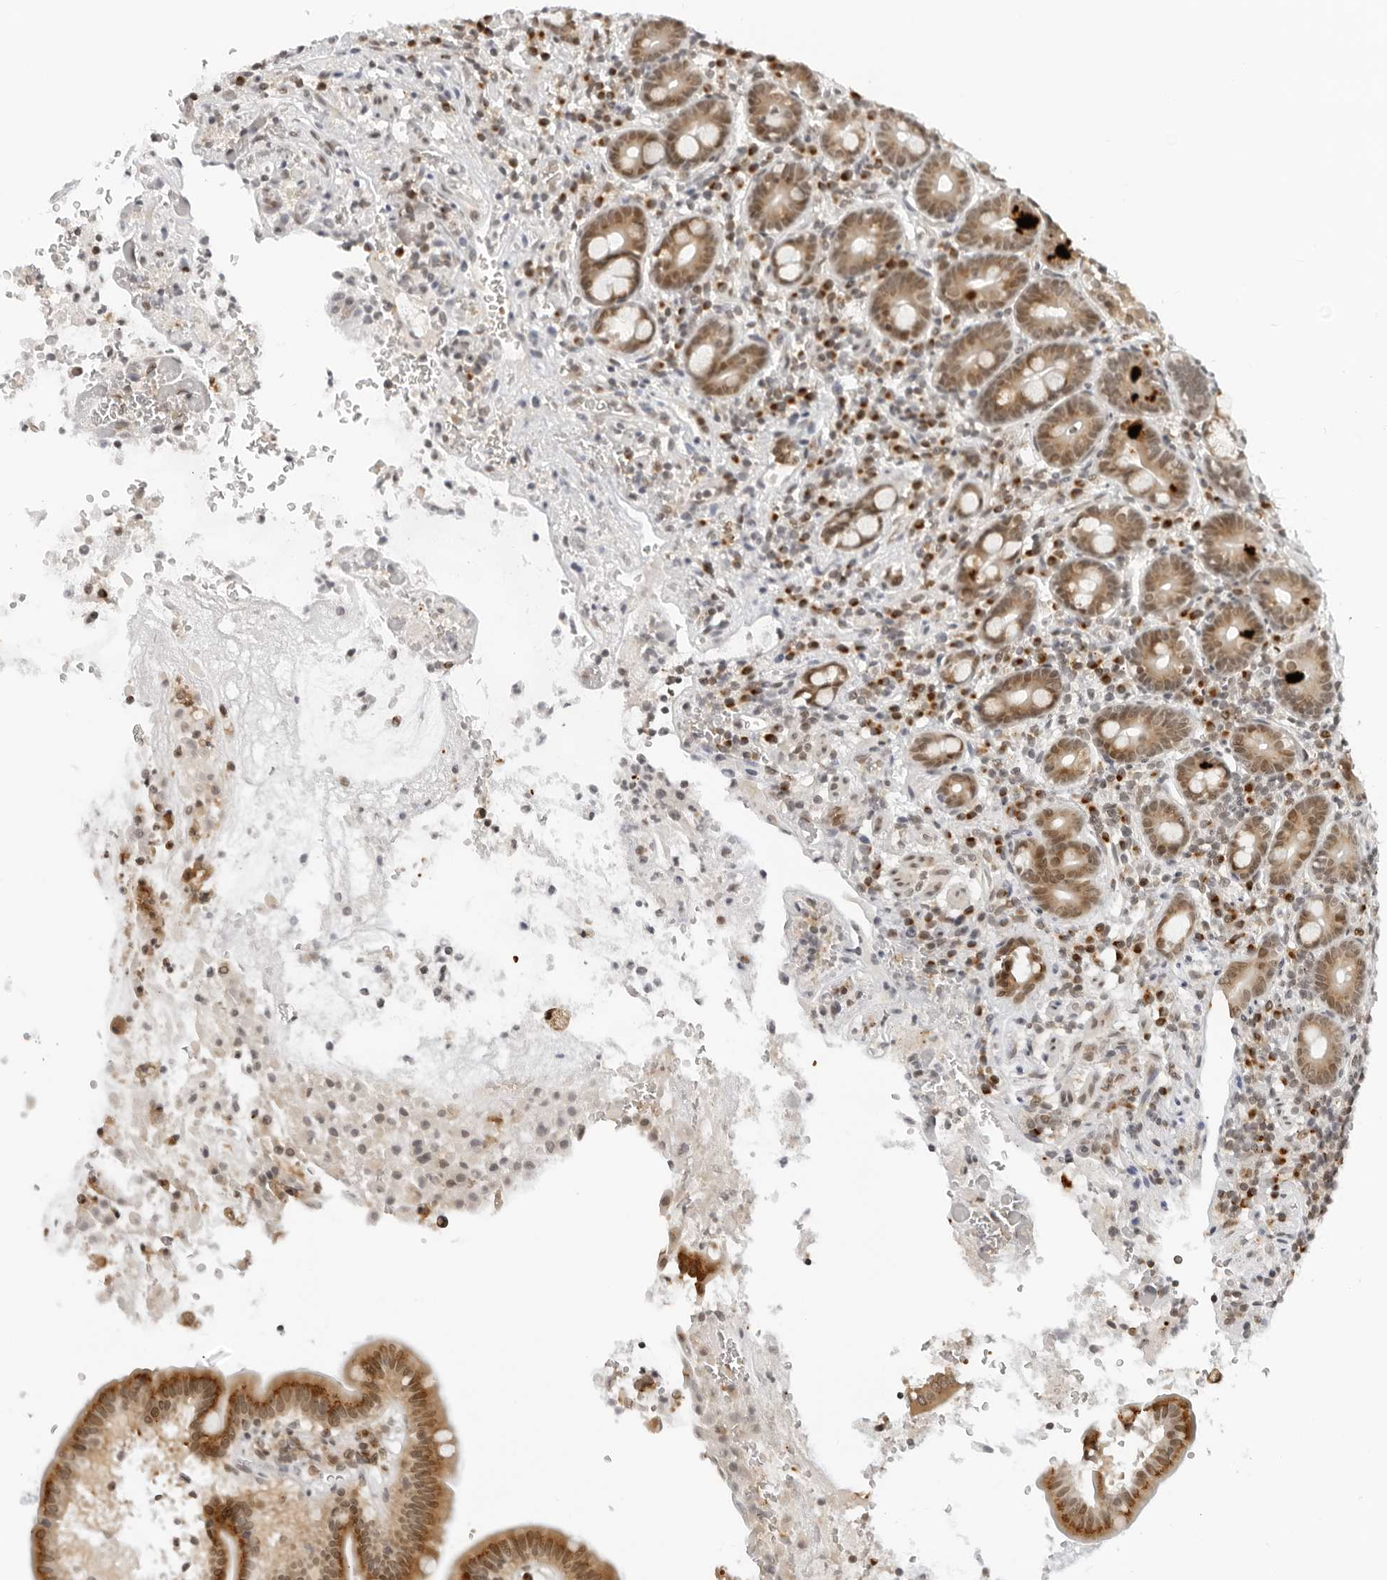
{"staining": {"intensity": "strong", "quantity": "<25%", "location": "cytoplasmic/membranous"}, "tissue": "duodenum", "cell_type": "Glandular cells", "image_type": "normal", "snomed": [{"axis": "morphology", "description": "Normal tissue, NOS"}, {"axis": "topography", "description": "Duodenum"}], "caption": "High-power microscopy captured an immunohistochemistry (IHC) photomicrograph of unremarkable duodenum, revealing strong cytoplasmic/membranous expression in about <25% of glandular cells. The protein of interest is shown in brown color, while the nuclei are stained blue.", "gene": "TOX4", "patient": {"sex": "male", "age": 54}}